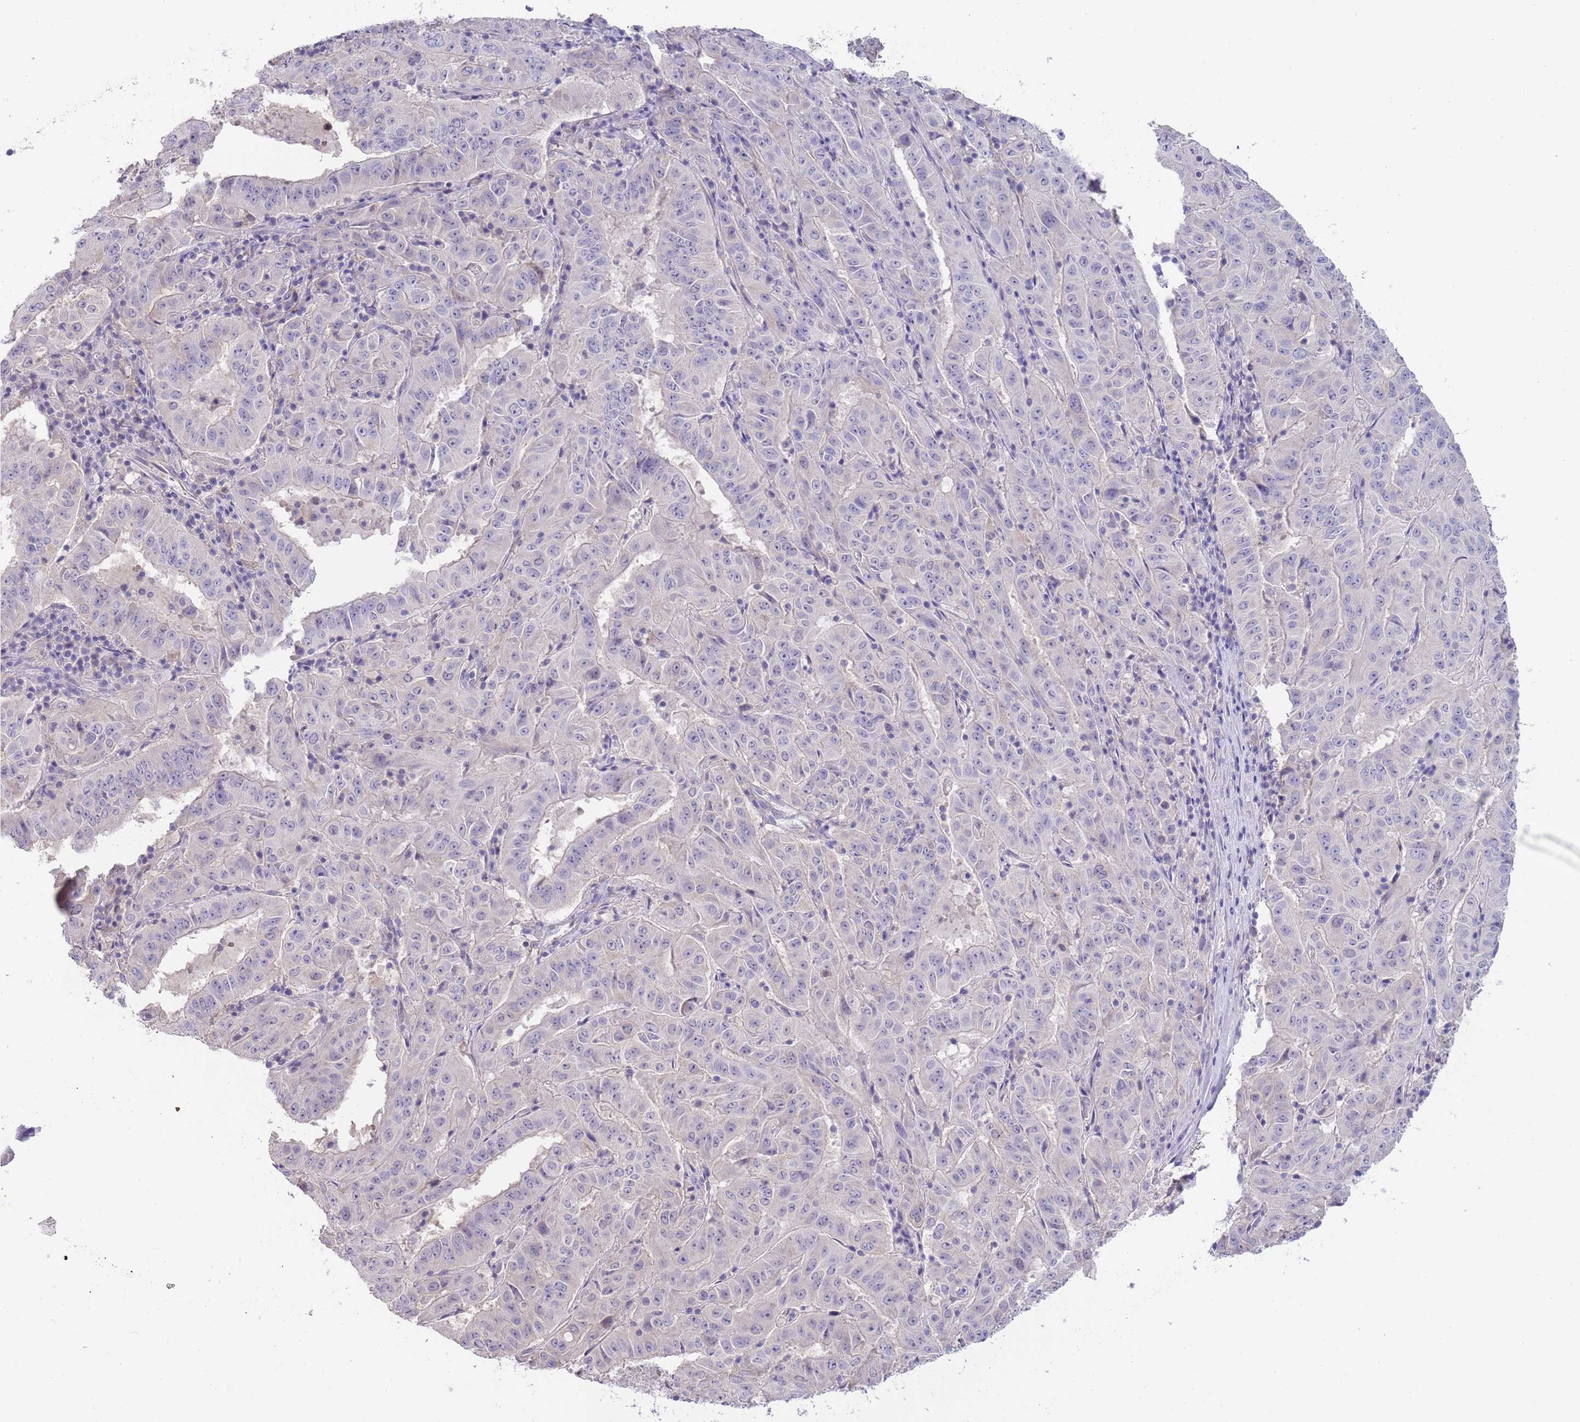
{"staining": {"intensity": "negative", "quantity": "none", "location": "none"}, "tissue": "pancreatic cancer", "cell_type": "Tumor cells", "image_type": "cancer", "snomed": [{"axis": "morphology", "description": "Adenocarcinoma, NOS"}, {"axis": "topography", "description": "Pancreas"}], "caption": "Tumor cells show no significant protein expression in pancreatic cancer (adenocarcinoma).", "gene": "PIMREG", "patient": {"sex": "male", "age": 63}}